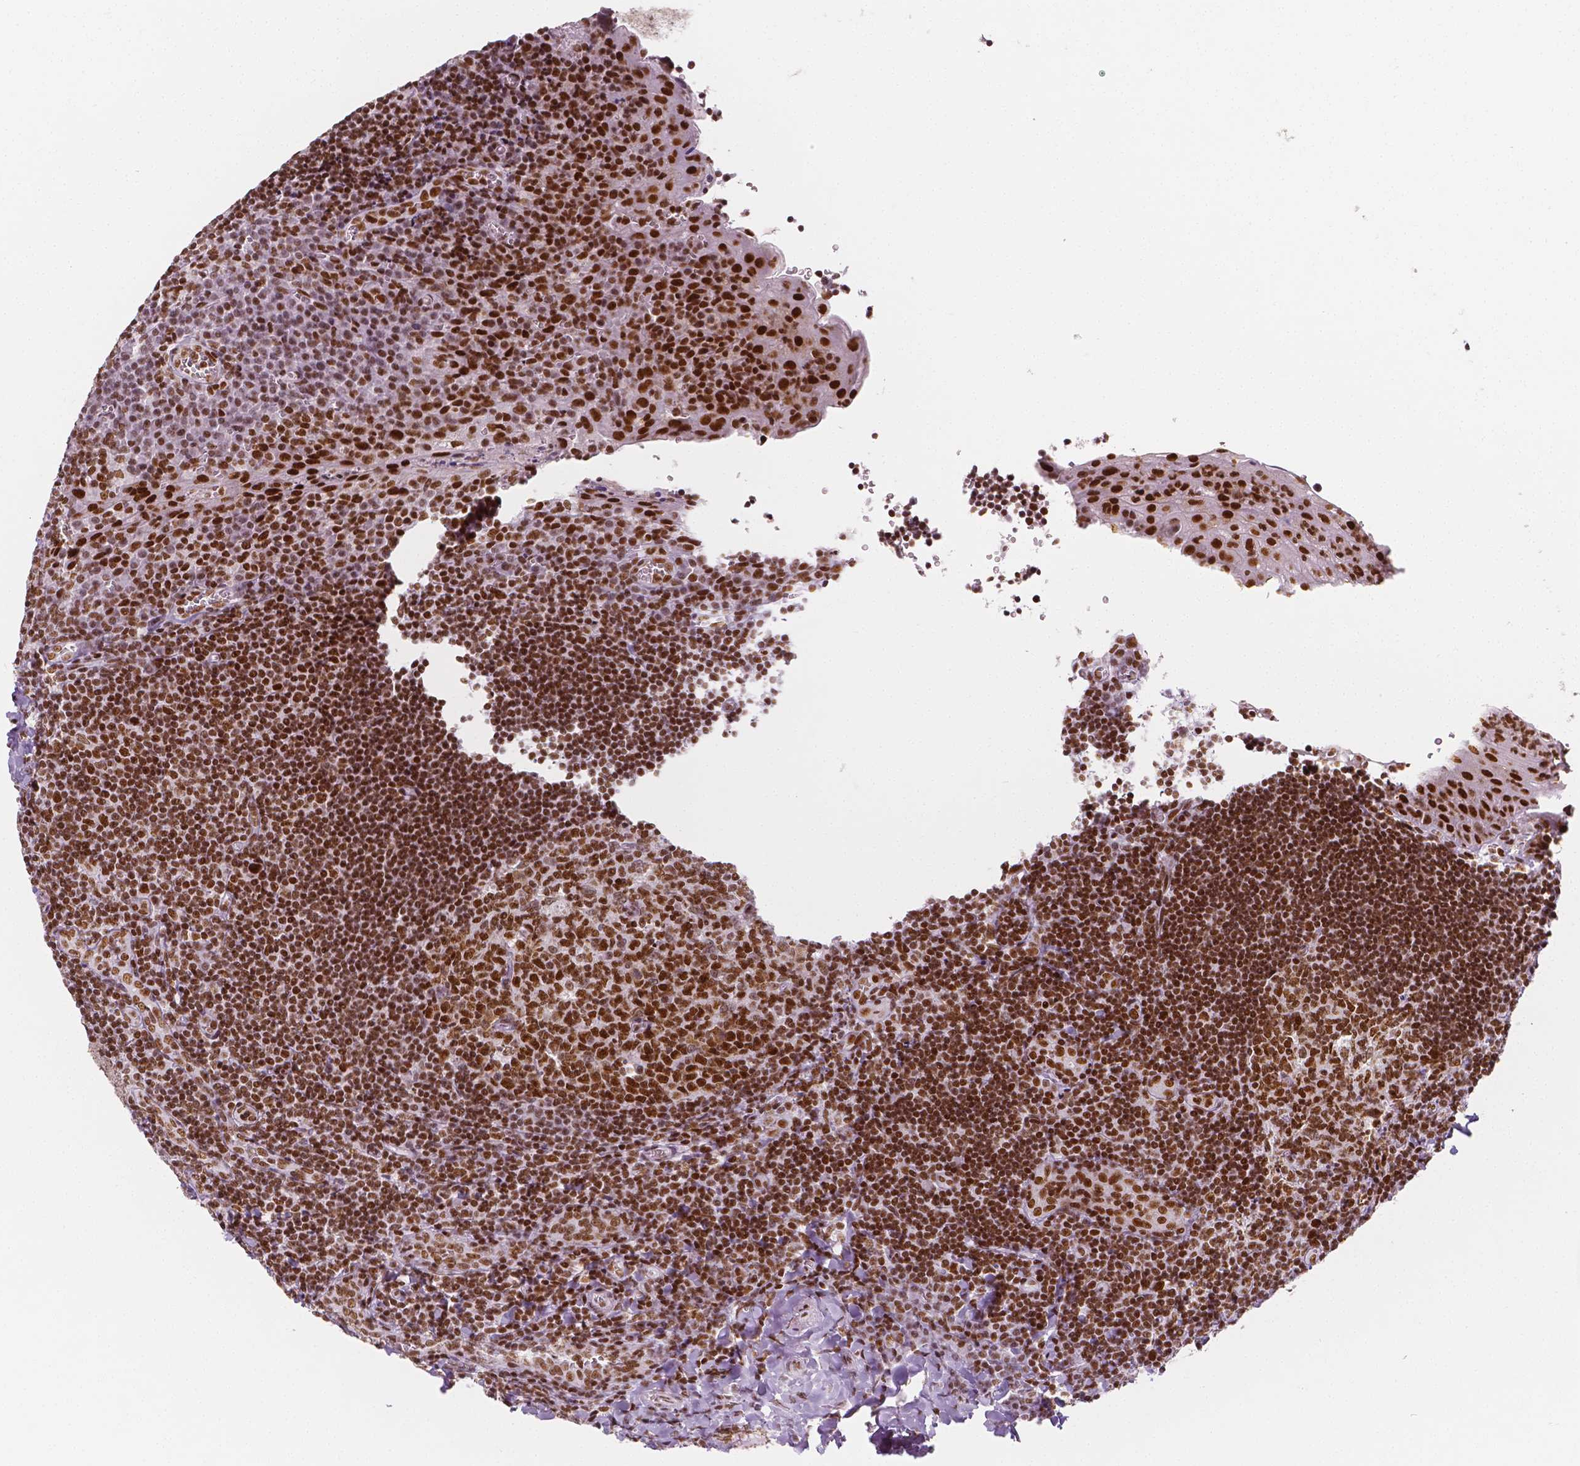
{"staining": {"intensity": "strong", "quantity": ">75%", "location": "nuclear"}, "tissue": "tonsil", "cell_type": "Germinal center cells", "image_type": "normal", "snomed": [{"axis": "morphology", "description": "Normal tissue, NOS"}, {"axis": "morphology", "description": "Inflammation, NOS"}, {"axis": "topography", "description": "Tonsil"}], "caption": "Immunohistochemical staining of normal tonsil demonstrates strong nuclear protein positivity in about >75% of germinal center cells.", "gene": "HDAC1", "patient": {"sex": "female", "age": 31}}